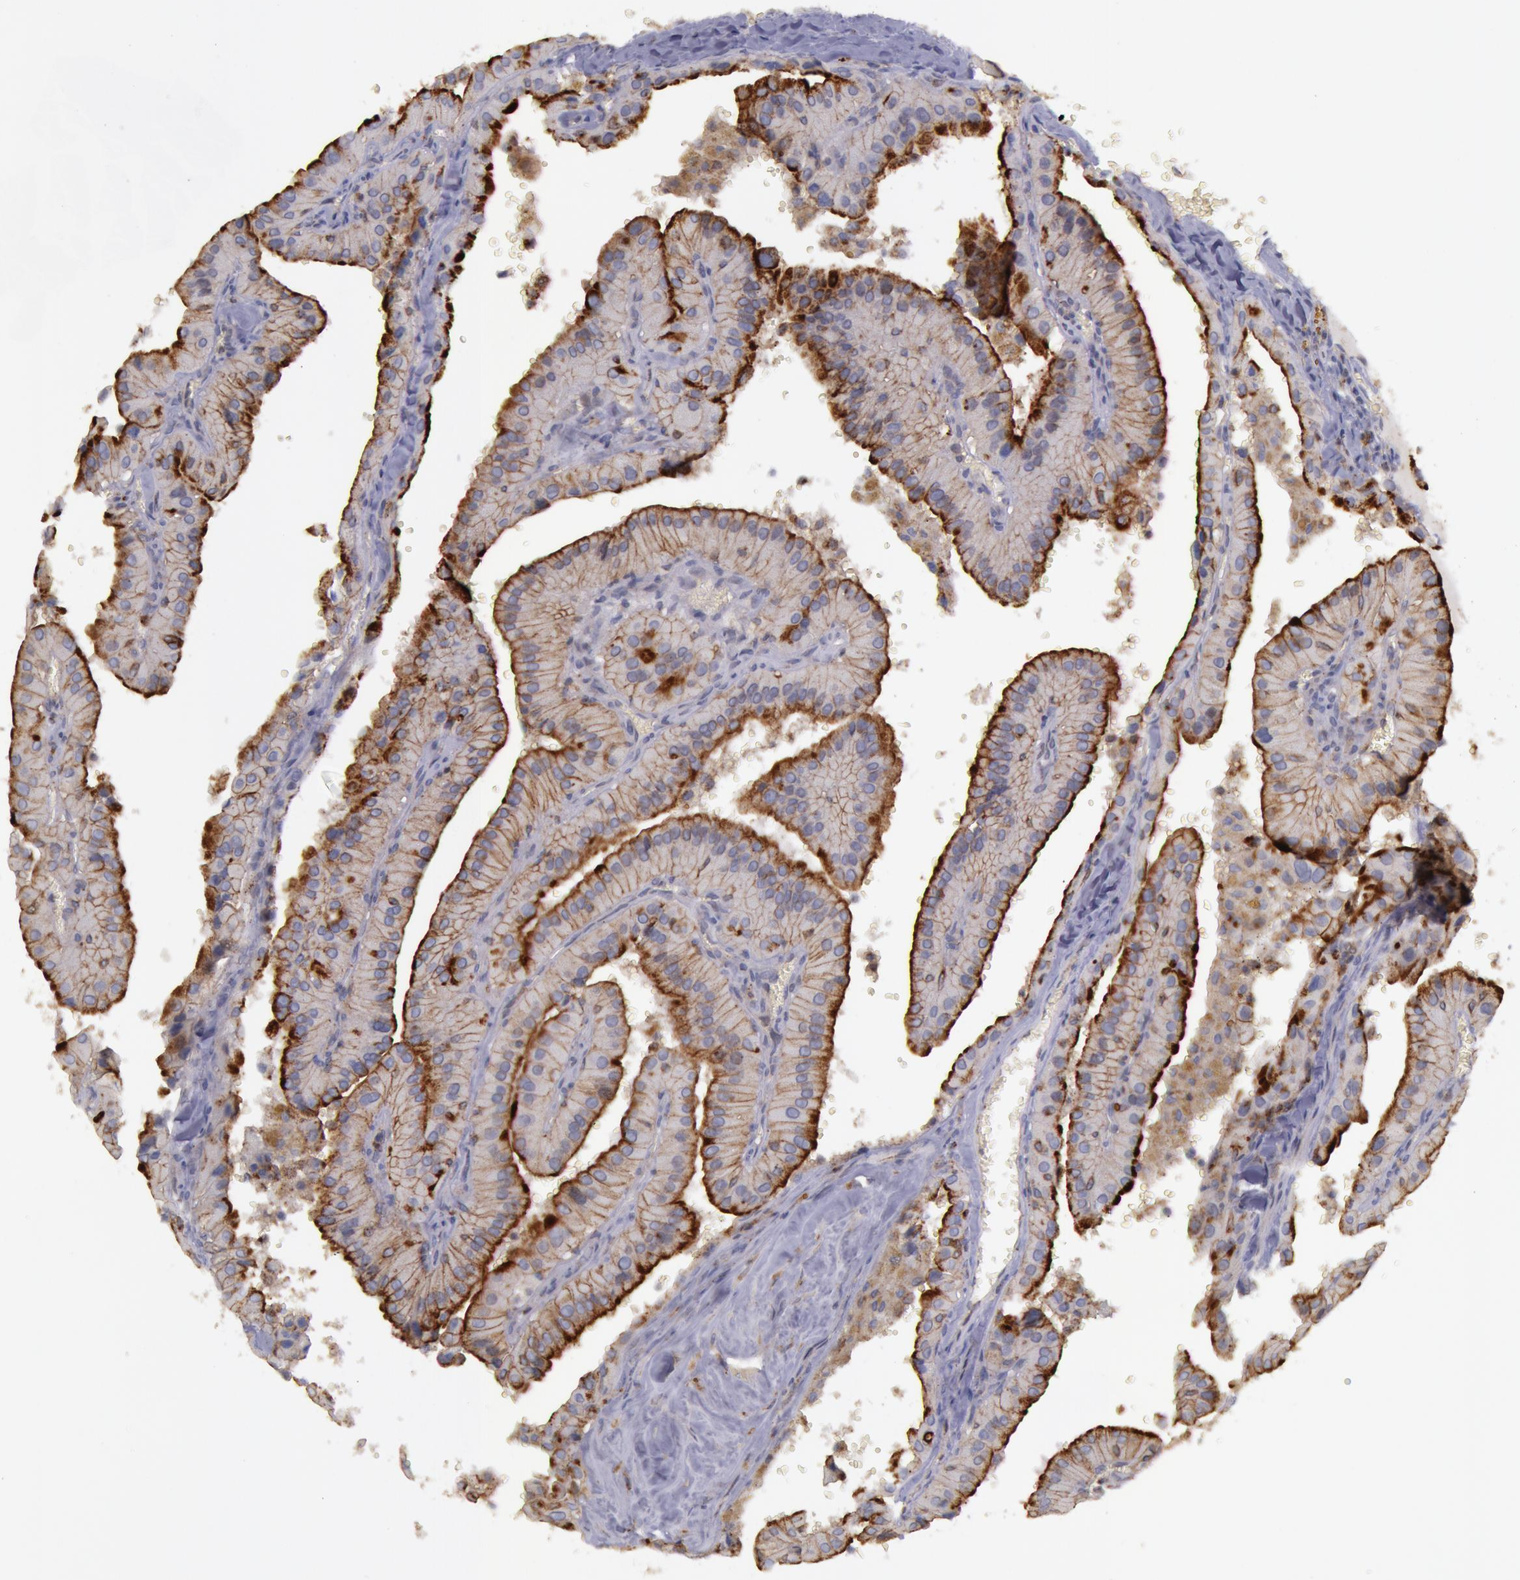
{"staining": {"intensity": "moderate", "quantity": ">75%", "location": "cytoplasmic/membranous"}, "tissue": "thyroid cancer", "cell_type": "Tumor cells", "image_type": "cancer", "snomed": [{"axis": "morphology", "description": "Carcinoma, NOS"}, {"axis": "topography", "description": "Thyroid gland"}], "caption": "Immunohistochemical staining of thyroid carcinoma exhibits moderate cytoplasmic/membranous protein positivity in about >75% of tumor cells. Ihc stains the protein of interest in brown and the nuclei are stained blue.", "gene": "FLOT2", "patient": {"sex": "male", "age": 76}}